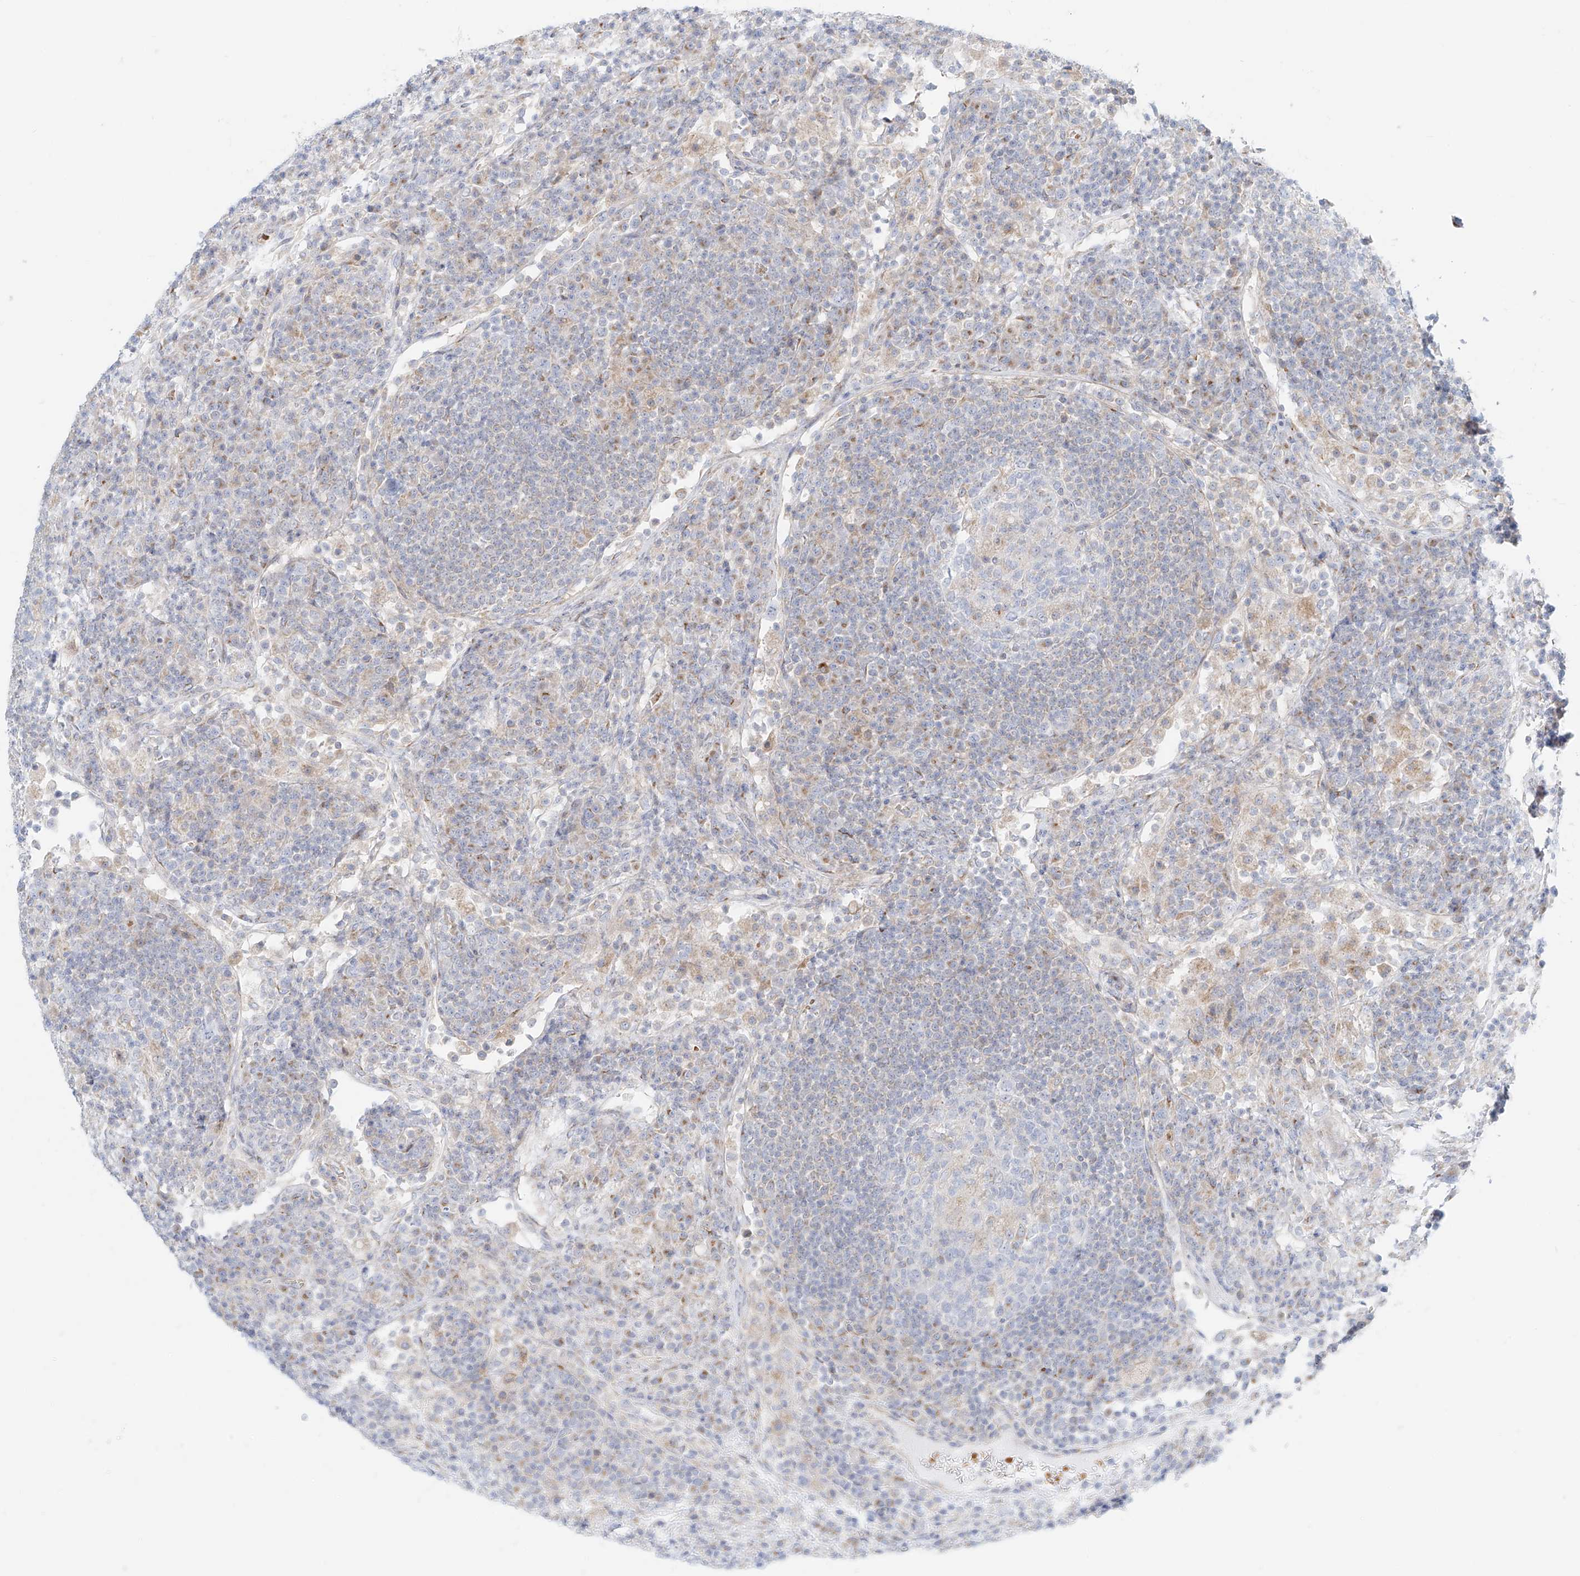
{"staining": {"intensity": "negative", "quantity": "none", "location": "none"}, "tissue": "lymph node", "cell_type": "Germinal center cells", "image_type": "normal", "snomed": [{"axis": "morphology", "description": "Normal tissue, NOS"}, {"axis": "topography", "description": "Lymph node"}], "caption": "High power microscopy micrograph of an IHC micrograph of normal lymph node, revealing no significant positivity in germinal center cells. (DAB (3,3'-diaminobenzidine) IHC visualized using brightfield microscopy, high magnification).", "gene": "EIPR1", "patient": {"sex": "female", "age": 53}}